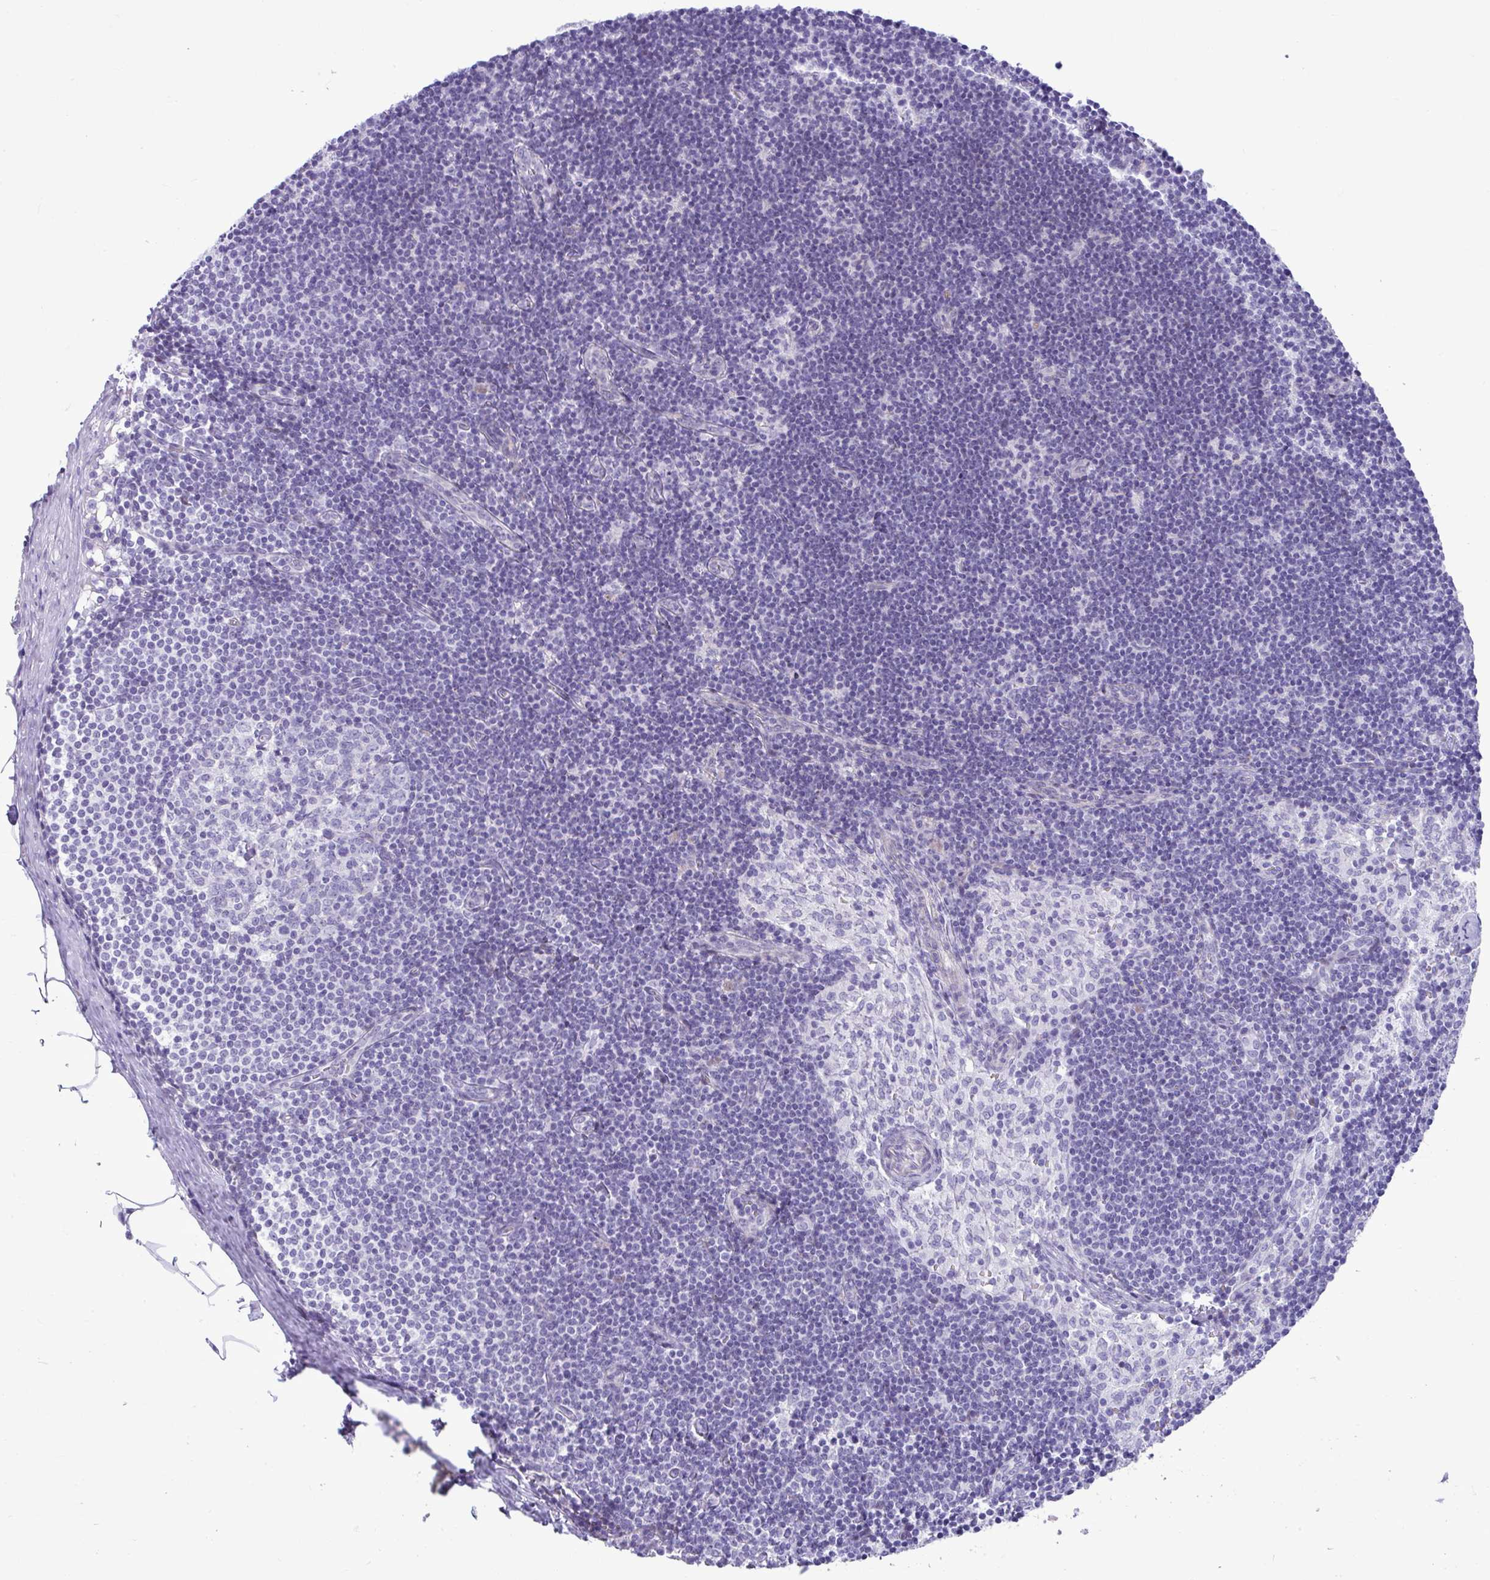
{"staining": {"intensity": "negative", "quantity": "none", "location": "none"}, "tissue": "lymph node", "cell_type": "Germinal center cells", "image_type": "normal", "snomed": [{"axis": "morphology", "description": "Normal tissue, NOS"}, {"axis": "topography", "description": "Lymph node"}], "caption": "A high-resolution micrograph shows IHC staining of benign lymph node, which displays no significant expression in germinal center cells.", "gene": "ISL1", "patient": {"sex": "female", "age": 31}}